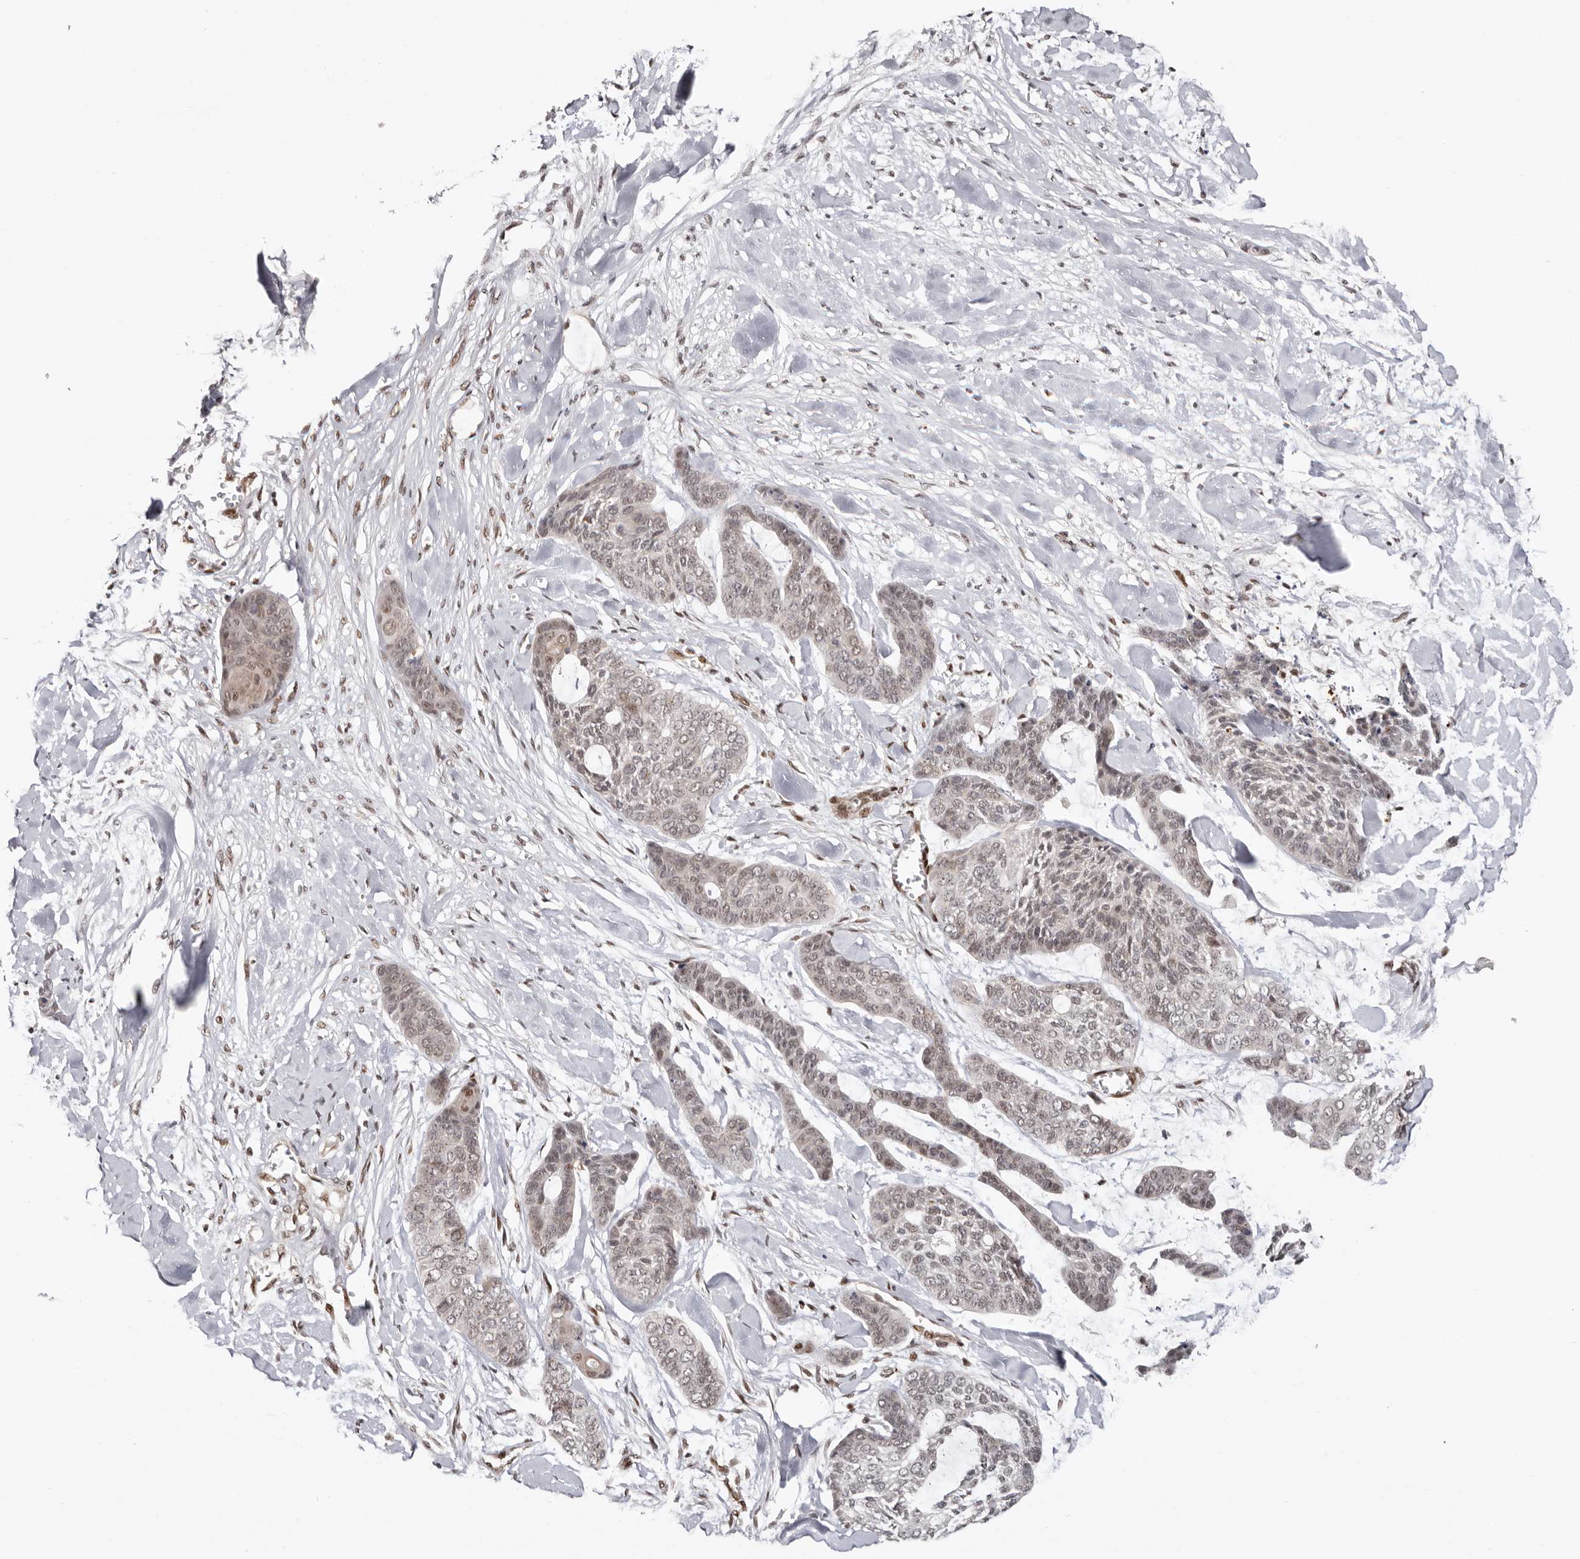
{"staining": {"intensity": "weak", "quantity": "25%-75%", "location": "nuclear"}, "tissue": "skin cancer", "cell_type": "Tumor cells", "image_type": "cancer", "snomed": [{"axis": "morphology", "description": "Basal cell carcinoma"}, {"axis": "topography", "description": "Skin"}], "caption": "An immunohistochemistry (IHC) image of tumor tissue is shown. Protein staining in brown shows weak nuclear positivity in skin cancer (basal cell carcinoma) within tumor cells.", "gene": "SMAD7", "patient": {"sex": "female", "age": 64}}